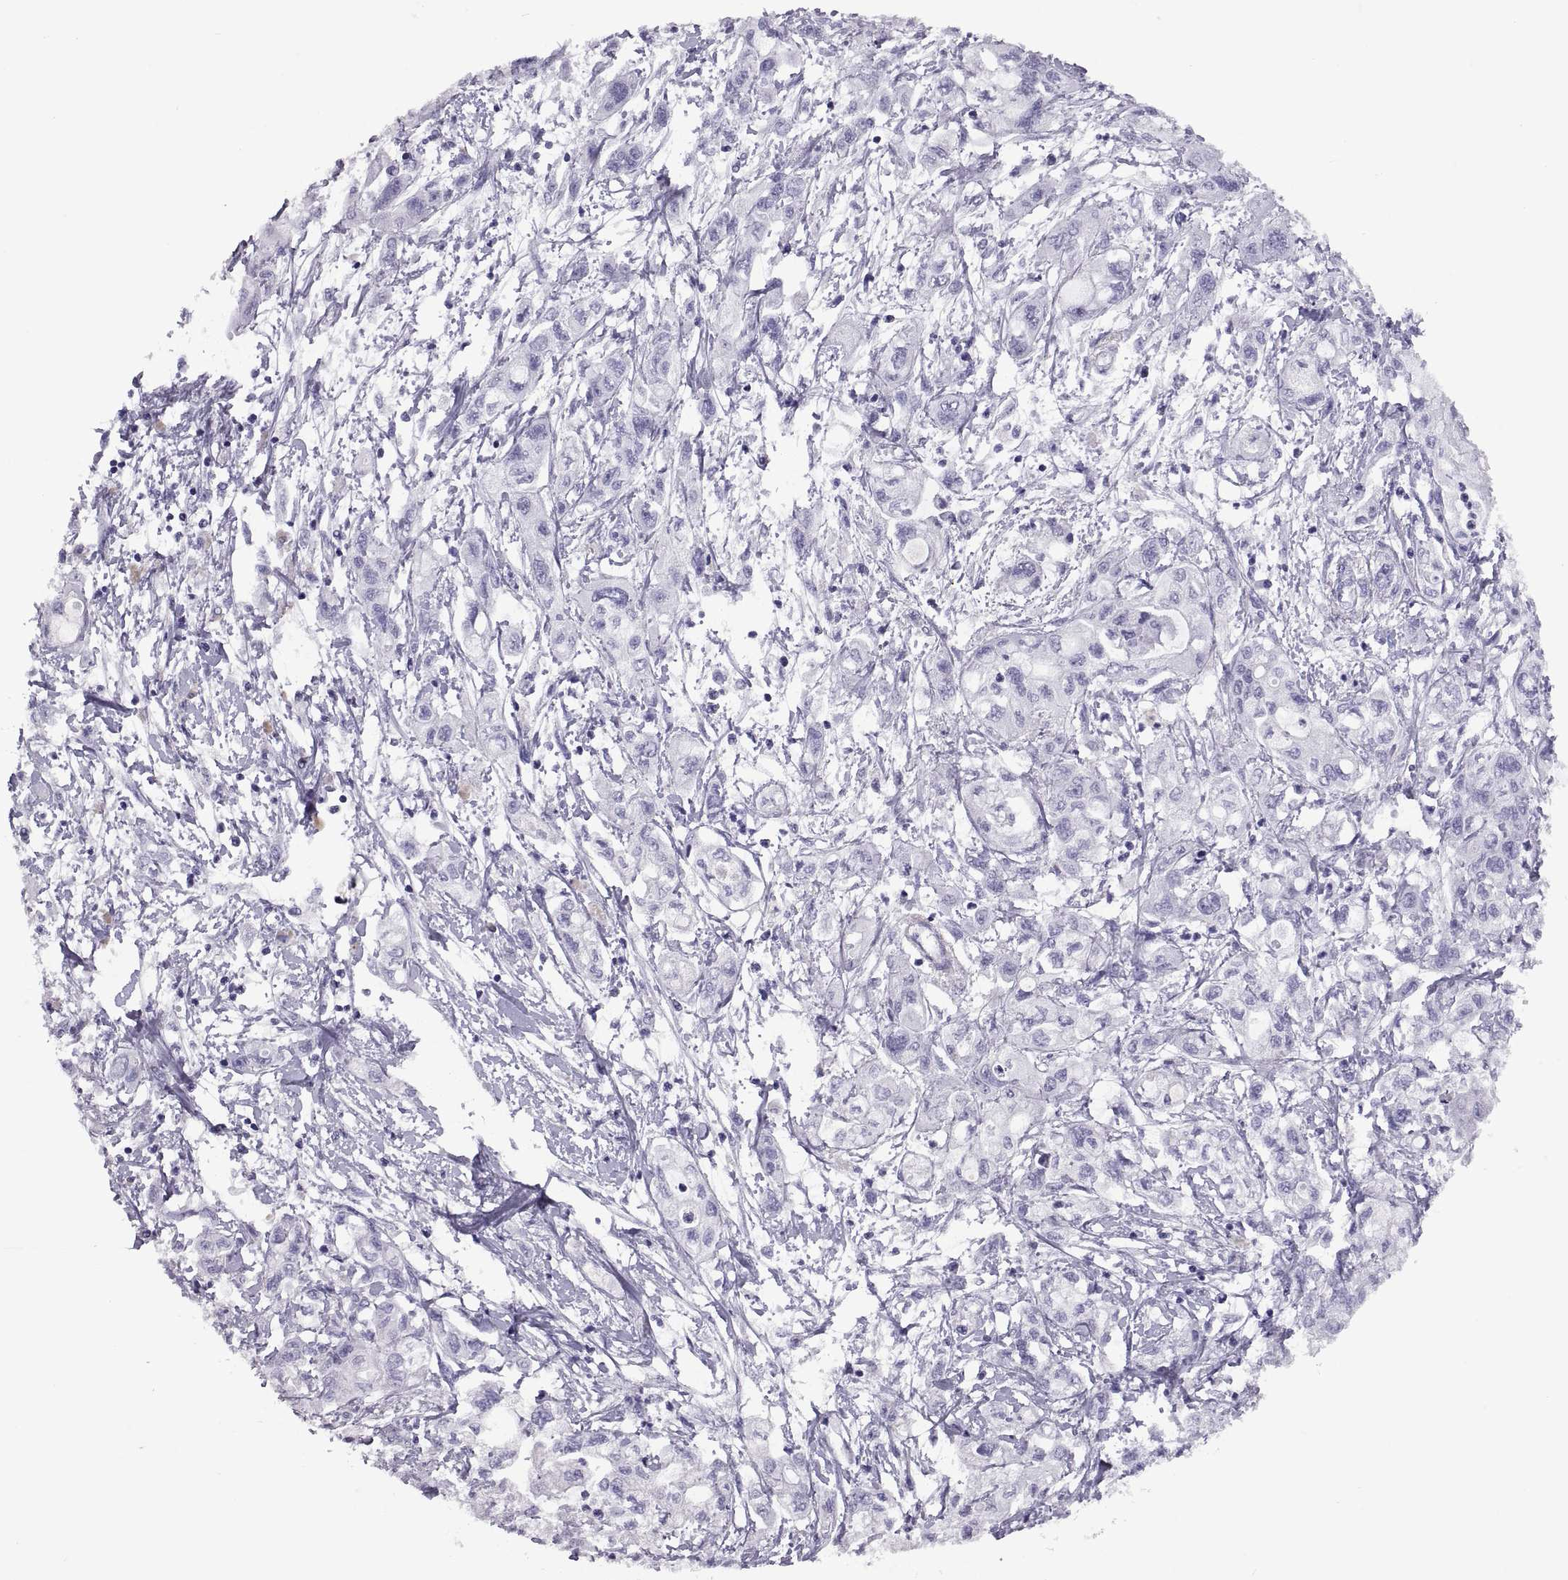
{"staining": {"intensity": "negative", "quantity": "none", "location": "none"}, "tissue": "pancreatic cancer", "cell_type": "Tumor cells", "image_type": "cancer", "snomed": [{"axis": "morphology", "description": "Adenocarcinoma, NOS"}, {"axis": "topography", "description": "Pancreas"}], "caption": "DAB immunohistochemical staining of human adenocarcinoma (pancreatic) displays no significant expression in tumor cells. (DAB IHC visualized using brightfield microscopy, high magnification).", "gene": "RGS20", "patient": {"sex": "male", "age": 54}}